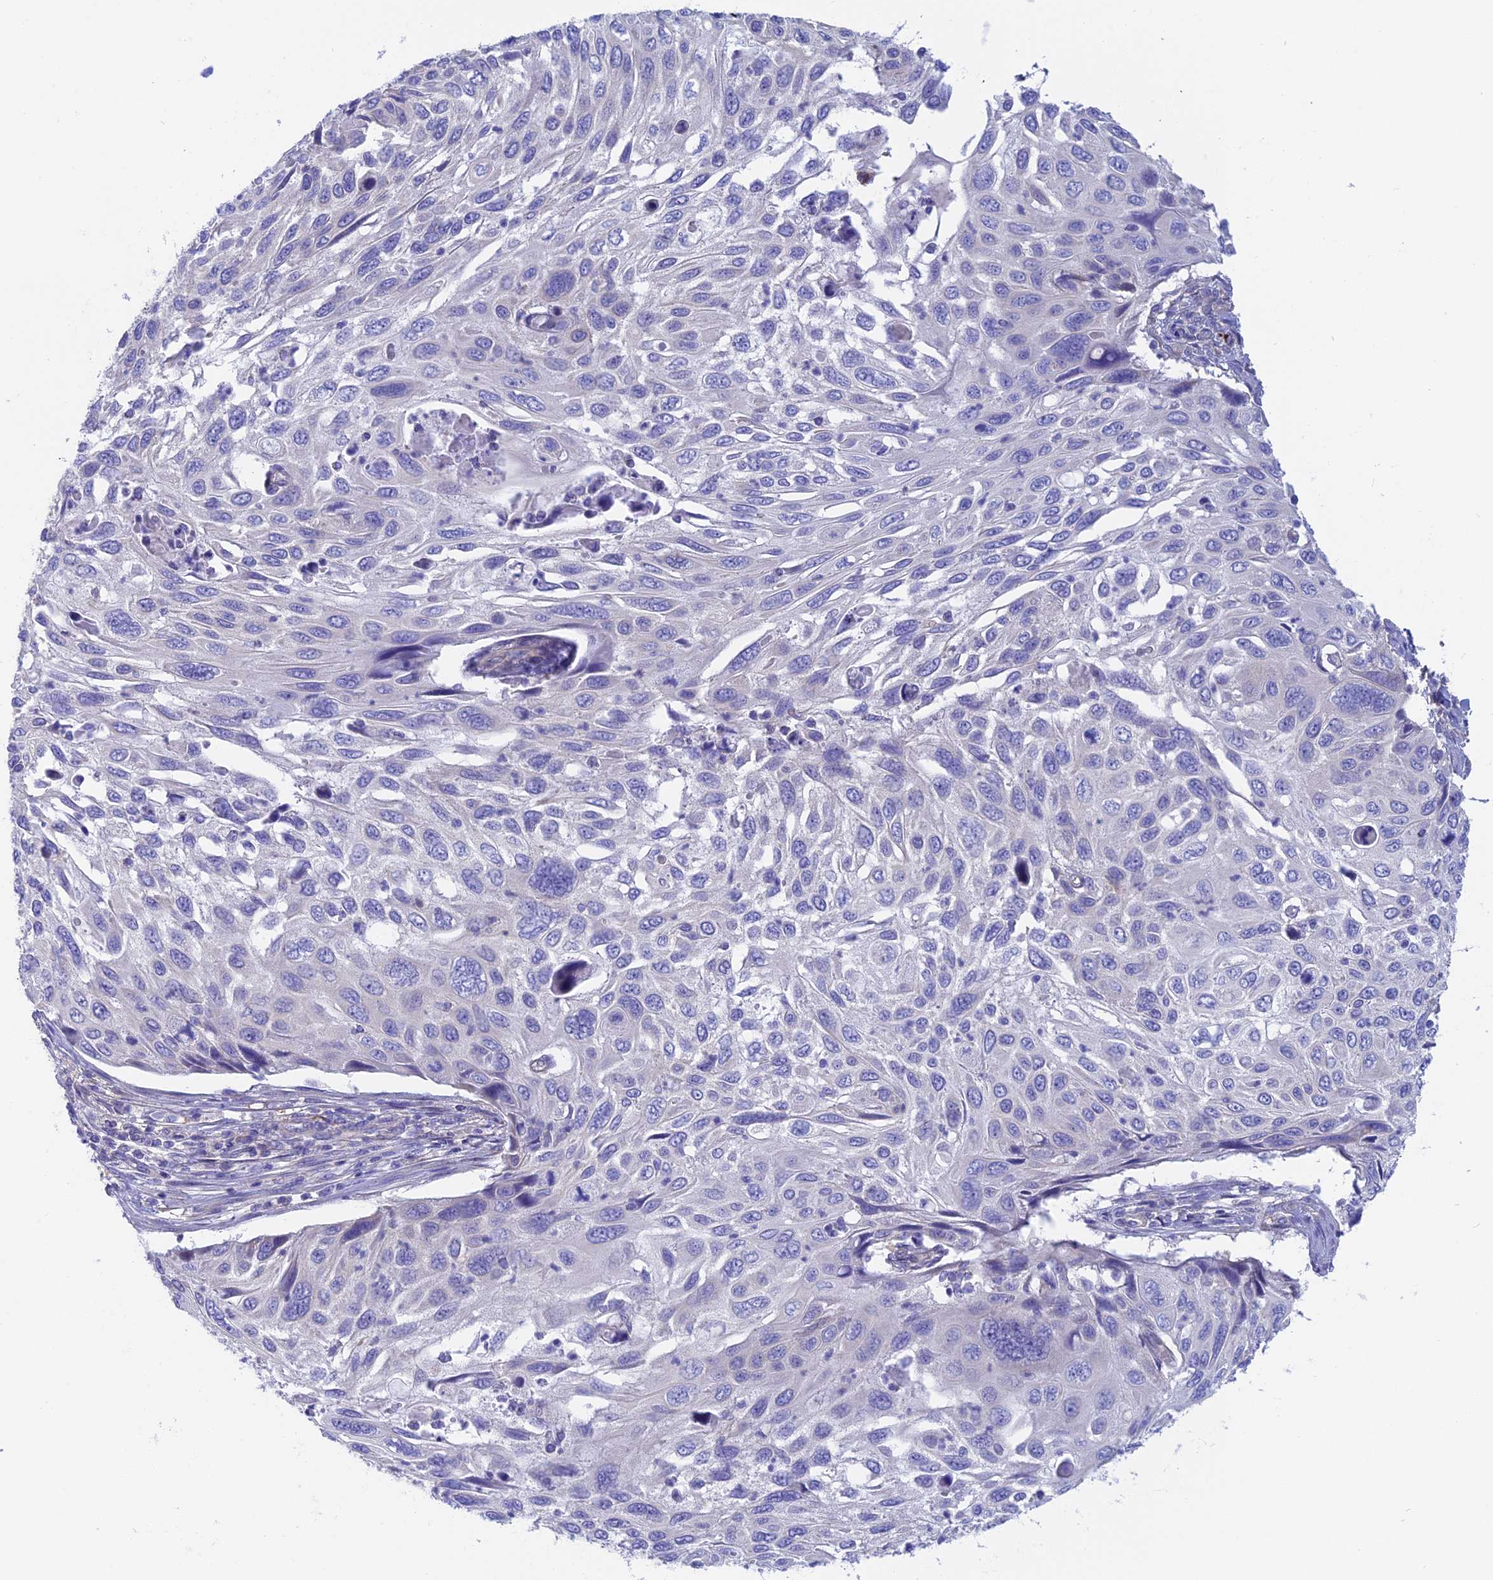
{"staining": {"intensity": "negative", "quantity": "none", "location": "none"}, "tissue": "cervical cancer", "cell_type": "Tumor cells", "image_type": "cancer", "snomed": [{"axis": "morphology", "description": "Squamous cell carcinoma, NOS"}, {"axis": "topography", "description": "Cervix"}], "caption": "Tumor cells are negative for brown protein staining in cervical squamous cell carcinoma.", "gene": "LZTFL1", "patient": {"sex": "female", "age": 70}}